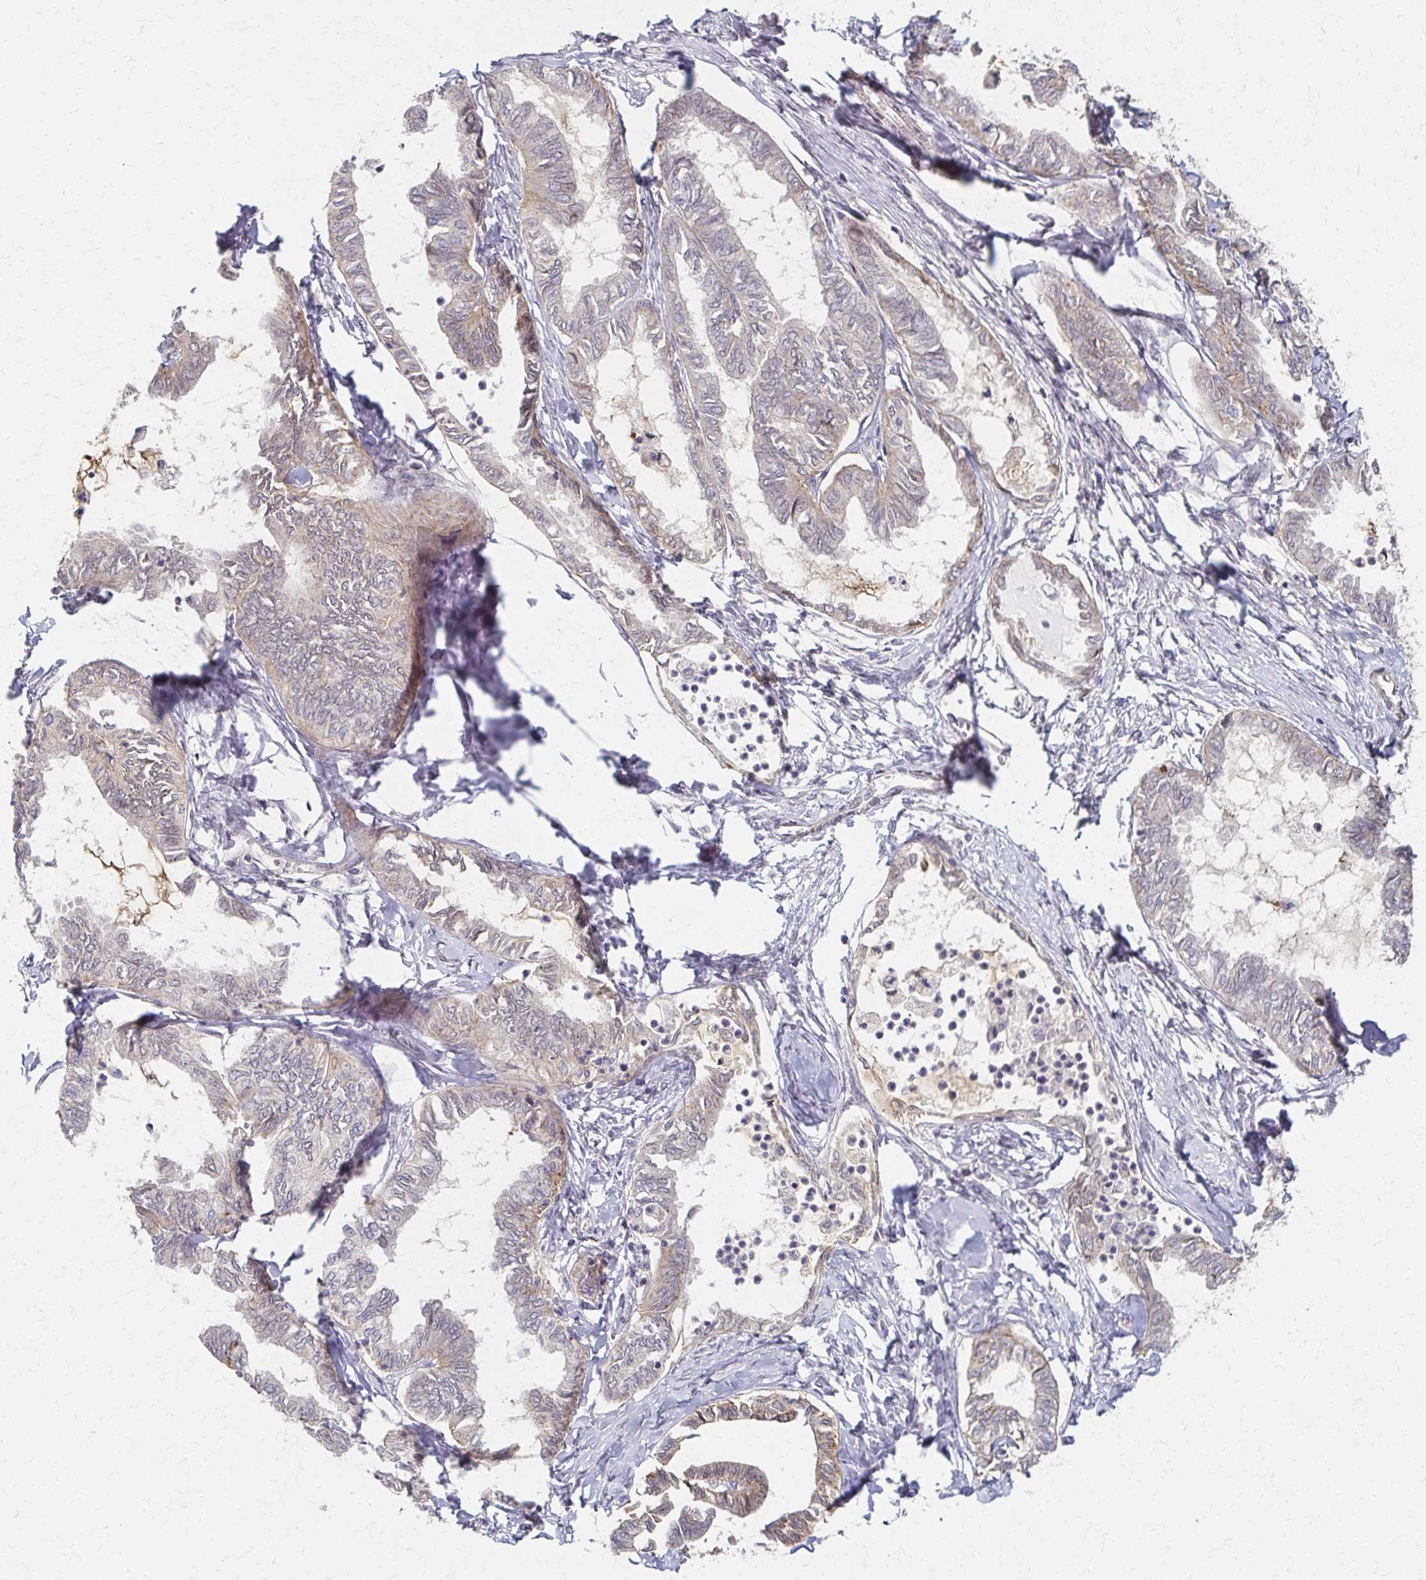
{"staining": {"intensity": "negative", "quantity": "none", "location": "none"}, "tissue": "ovarian cancer", "cell_type": "Tumor cells", "image_type": "cancer", "snomed": [{"axis": "morphology", "description": "Carcinoma, endometroid"}, {"axis": "topography", "description": "Ovary"}], "caption": "Immunohistochemical staining of human ovarian cancer (endometroid carcinoma) shows no significant positivity in tumor cells. (DAB immunohistochemistry with hematoxylin counter stain).", "gene": "EOLA2", "patient": {"sex": "female", "age": 70}}